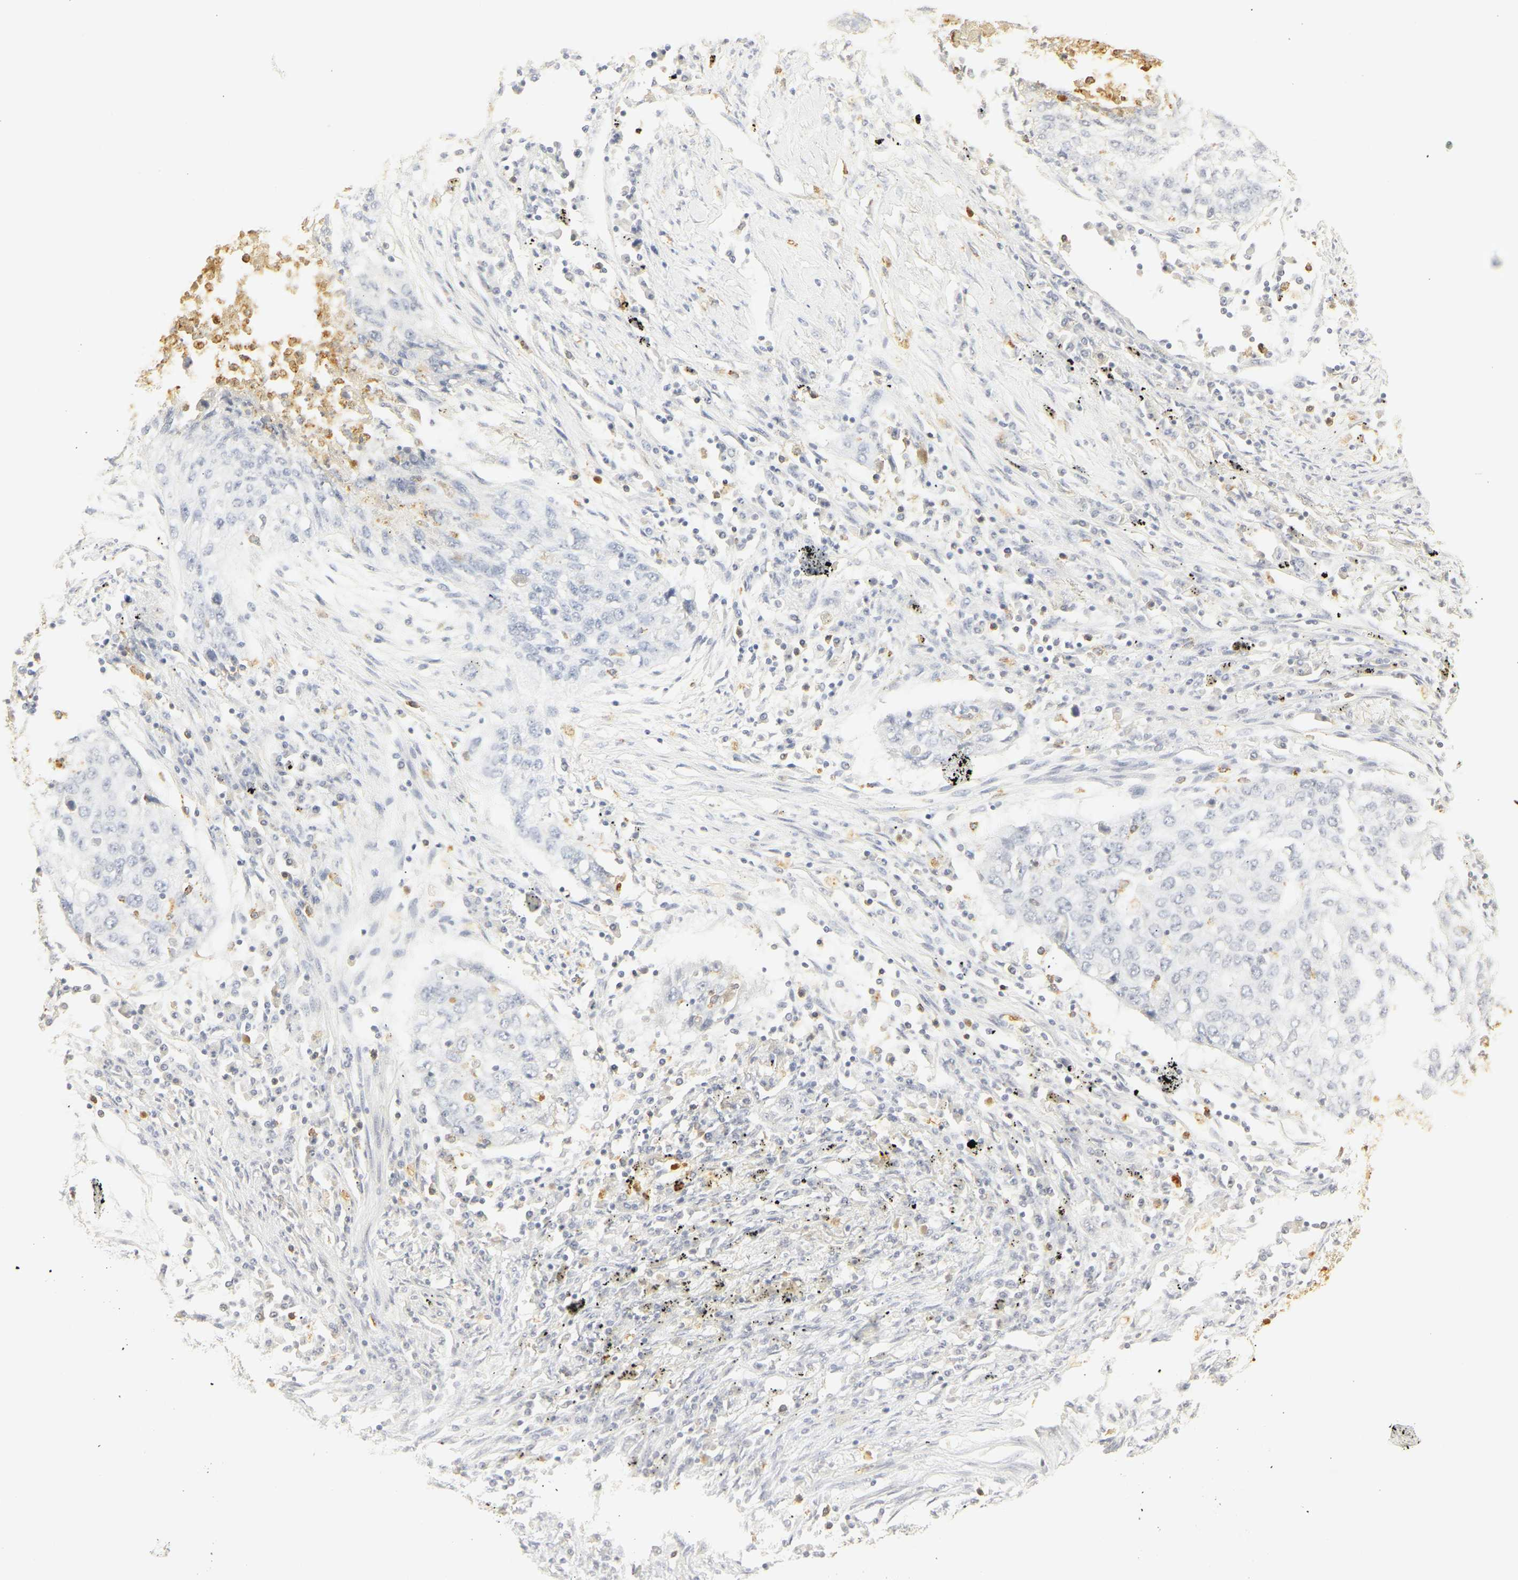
{"staining": {"intensity": "negative", "quantity": "none", "location": "none"}, "tissue": "lung cancer", "cell_type": "Tumor cells", "image_type": "cancer", "snomed": [{"axis": "morphology", "description": "Squamous cell carcinoma, NOS"}, {"axis": "topography", "description": "Lung"}], "caption": "Tumor cells show no significant protein staining in lung squamous cell carcinoma.", "gene": "MPO", "patient": {"sex": "female", "age": 63}}